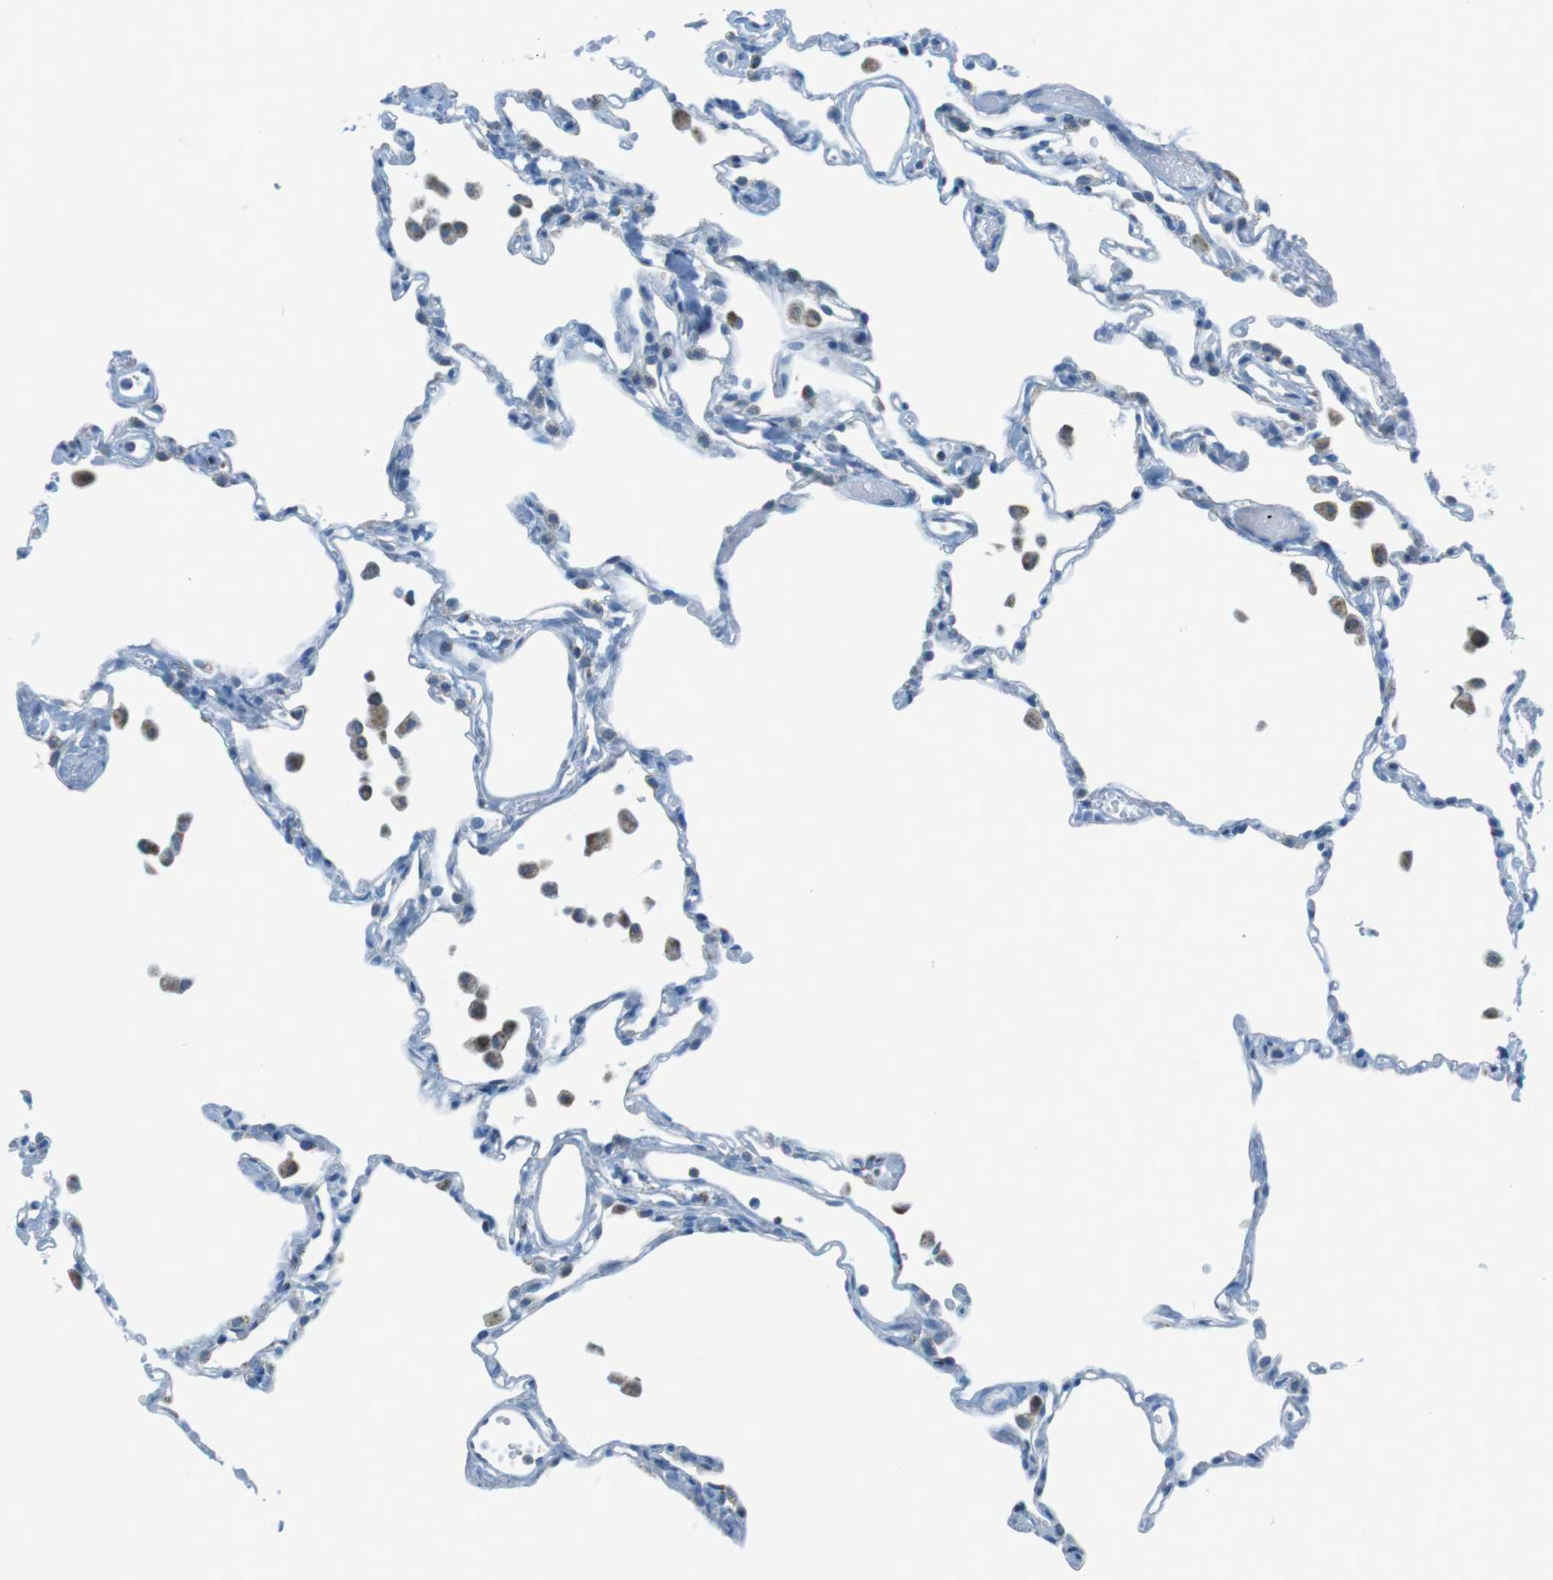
{"staining": {"intensity": "negative", "quantity": "none", "location": "none"}, "tissue": "lung", "cell_type": "Alveolar cells", "image_type": "normal", "snomed": [{"axis": "morphology", "description": "Normal tissue, NOS"}, {"axis": "topography", "description": "Lung"}], "caption": "This micrograph is of normal lung stained with IHC to label a protein in brown with the nuclei are counter-stained blue. There is no staining in alveolar cells.", "gene": "DNAJA3", "patient": {"sex": "female", "age": 49}}